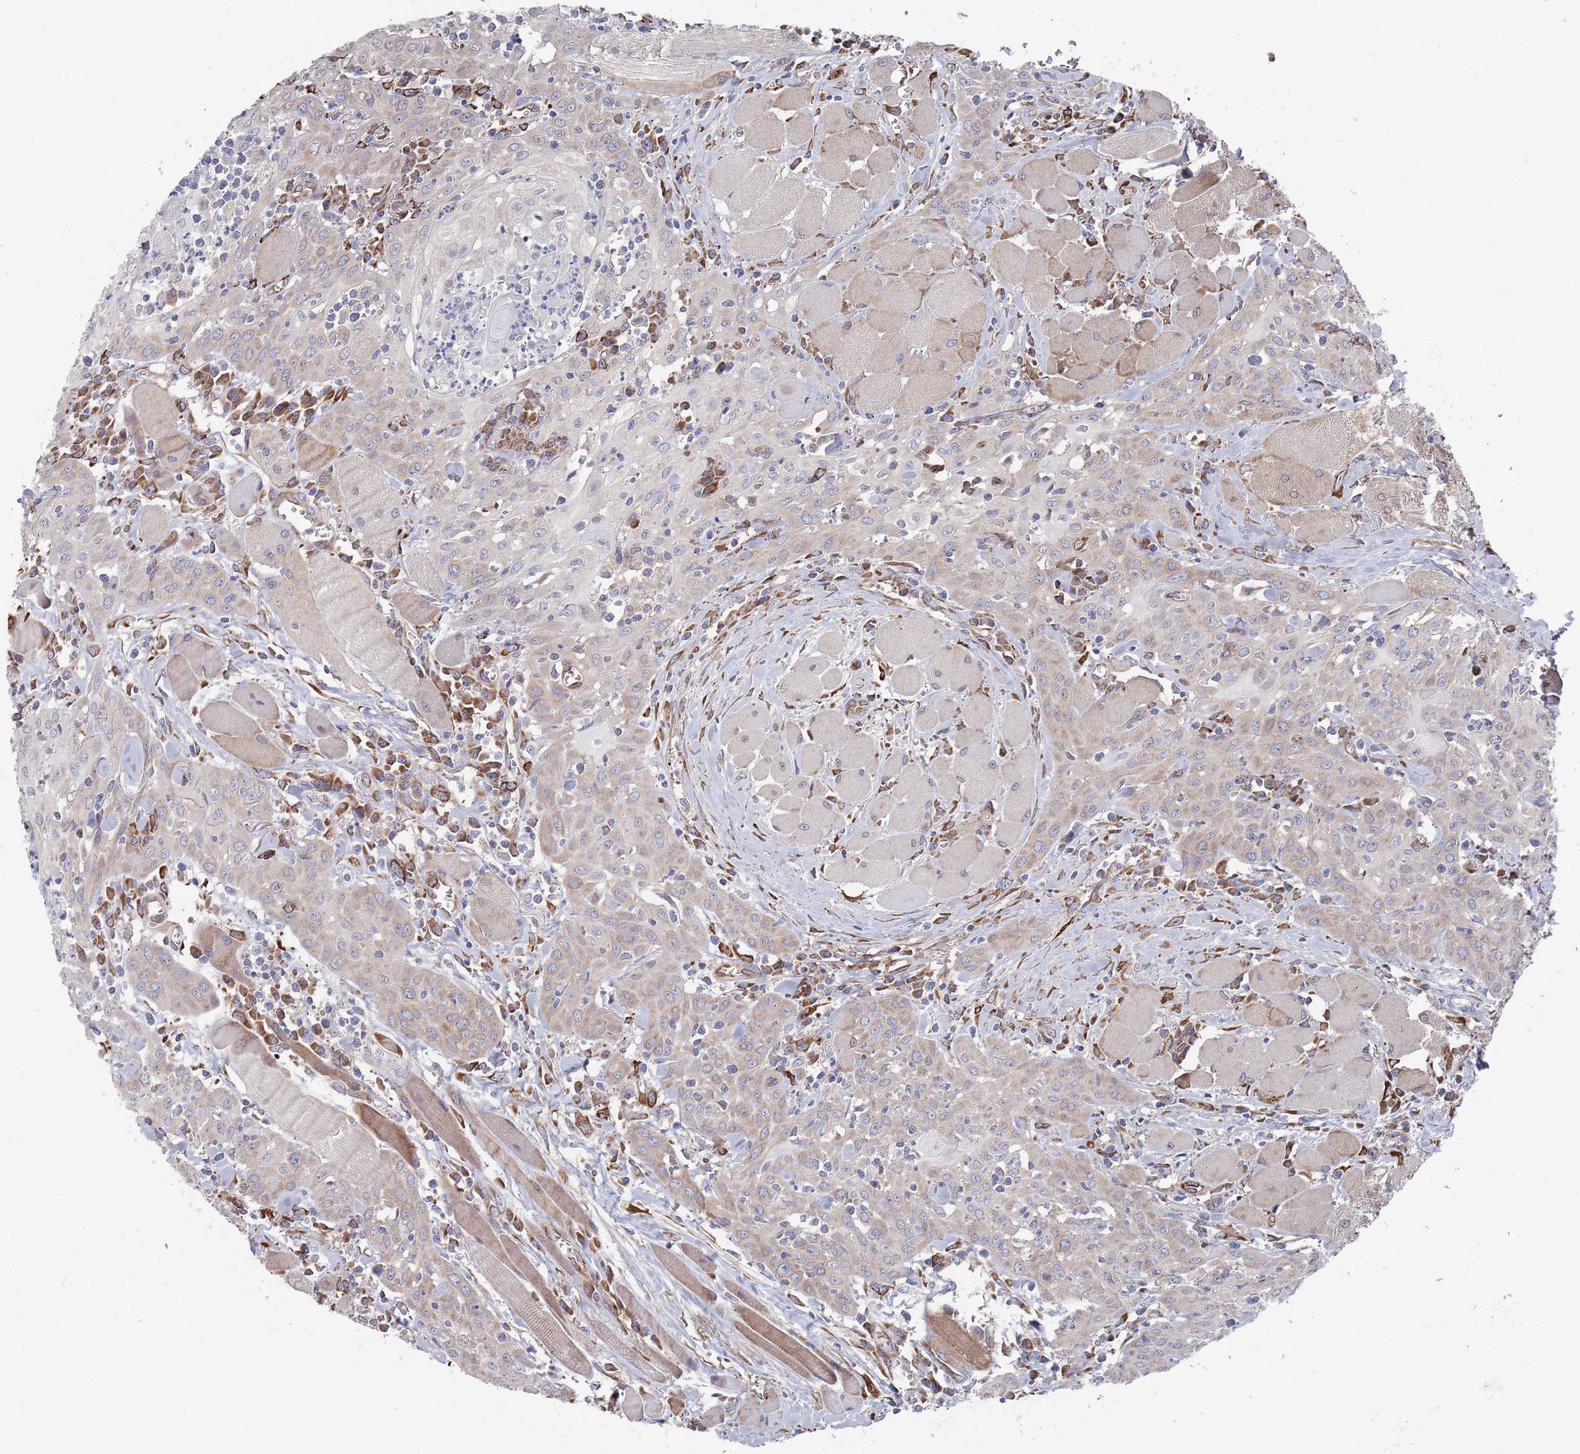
{"staining": {"intensity": "weak", "quantity": "25%-75%", "location": "cytoplasmic/membranous"}, "tissue": "head and neck cancer", "cell_type": "Tumor cells", "image_type": "cancer", "snomed": [{"axis": "morphology", "description": "Squamous cell carcinoma, NOS"}, {"axis": "topography", "description": "Oral tissue"}, {"axis": "topography", "description": "Head-Neck"}], "caption": "Approximately 25%-75% of tumor cells in squamous cell carcinoma (head and neck) reveal weak cytoplasmic/membranous protein staining as visualized by brown immunohistochemical staining.", "gene": "CCDC106", "patient": {"sex": "female", "age": 70}}